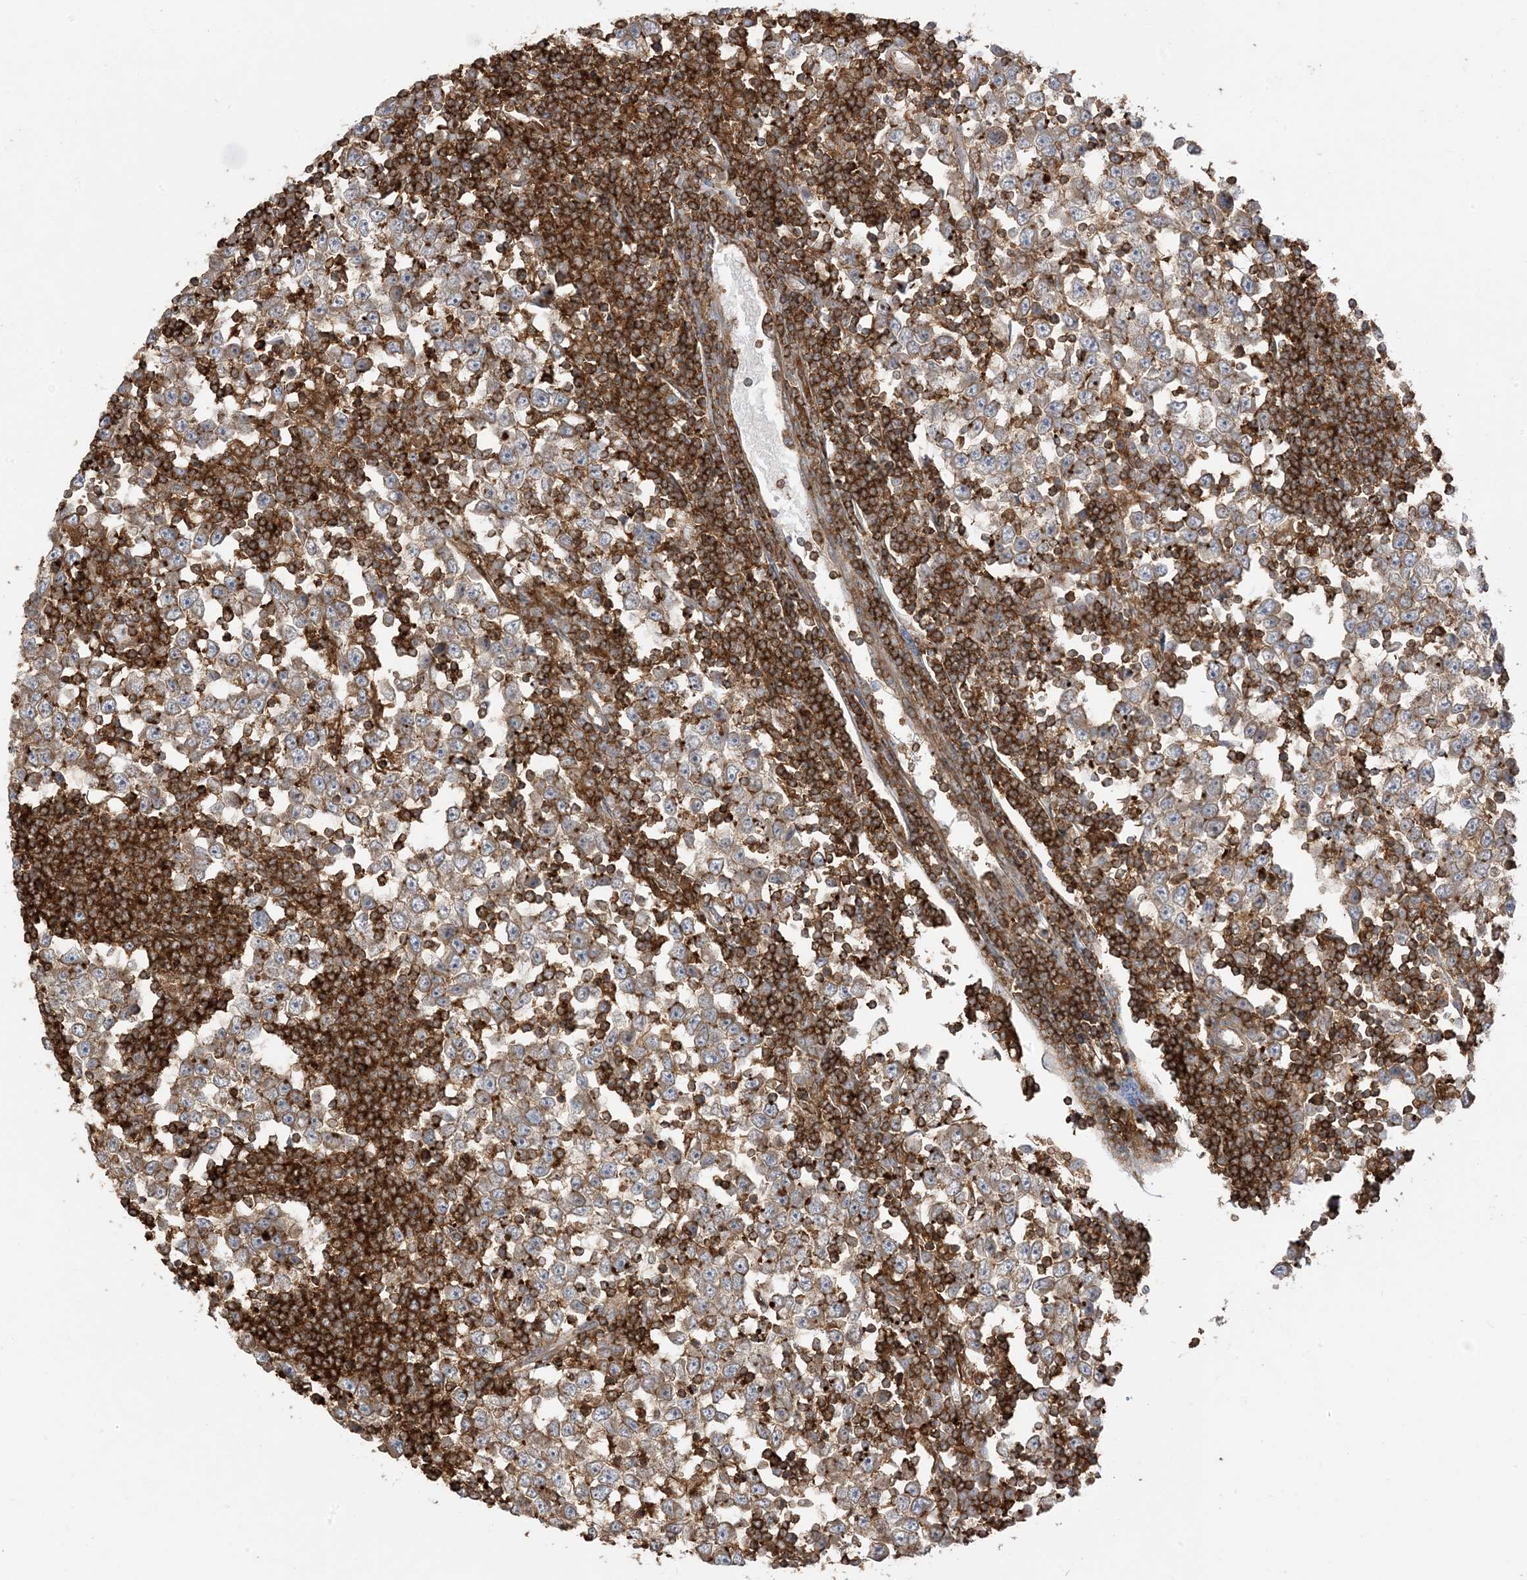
{"staining": {"intensity": "weak", "quantity": ">75%", "location": "cytoplasmic/membranous"}, "tissue": "testis cancer", "cell_type": "Tumor cells", "image_type": "cancer", "snomed": [{"axis": "morphology", "description": "Seminoma, NOS"}, {"axis": "topography", "description": "Testis"}], "caption": "IHC micrograph of neoplastic tissue: human testis cancer stained using IHC demonstrates low levels of weak protein expression localized specifically in the cytoplasmic/membranous of tumor cells, appearing as a cytoplasmic/membranous brown color.", "gene": "CAPZB", "patient": {"sex": "male", "age": 65}}